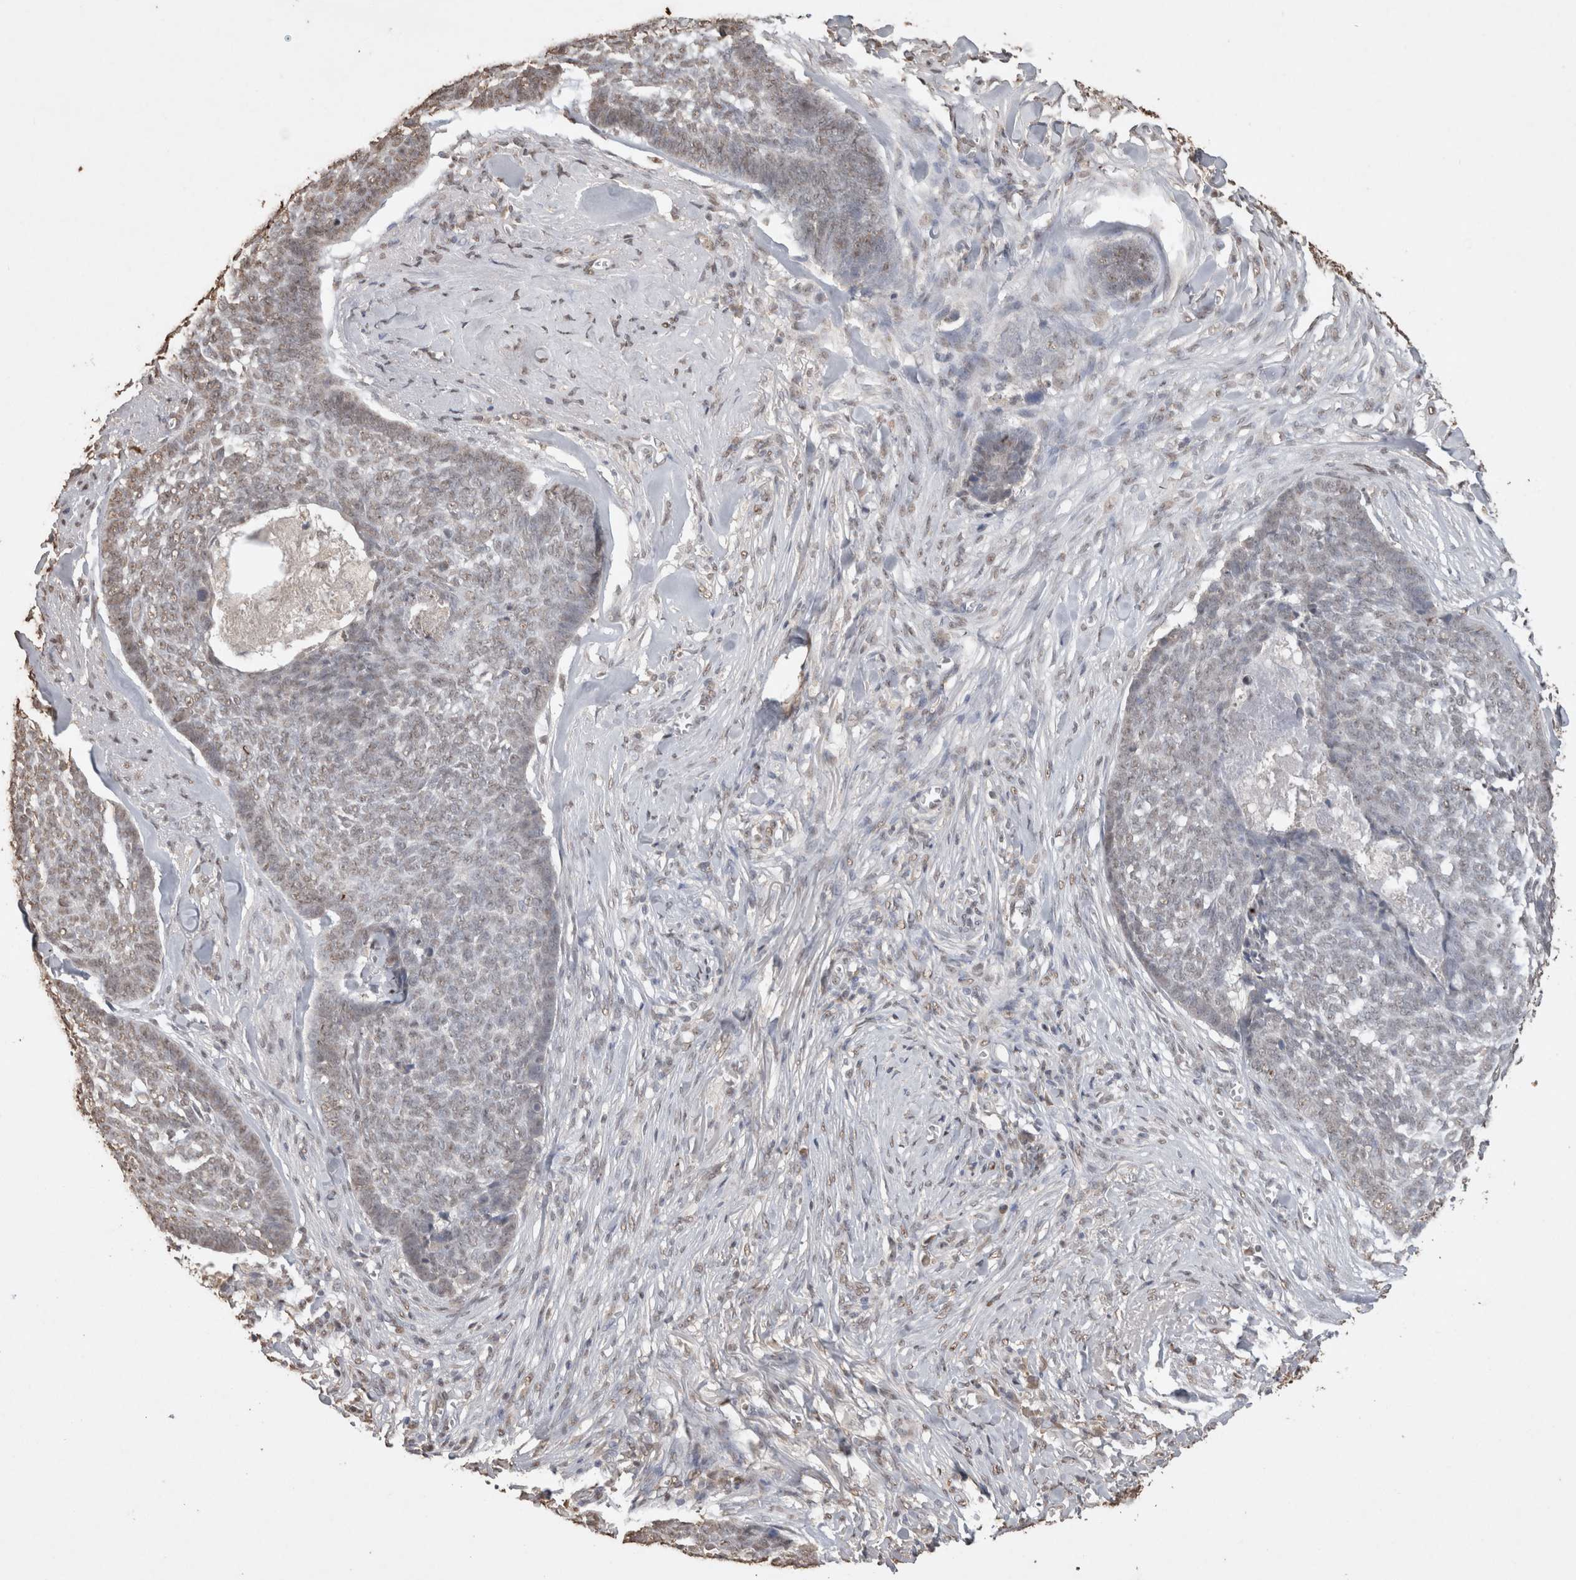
{"staining": {"intensity": "weak", "quantity": "<25%", "location": "nuclear"}, "tissue": "skin cancer", "cell_type": "Tumor cells", "image_type": "cancer", "snomed": [{"axis": "morphology", "description": "Basal cell carcinoma"}, {"axis": "topography", "description": "Skin"}], "caption": "The immunohistochemistry (IHC) image has no significant staining in tumor cells of skin basal cell carcinoma tissue.", "gene": "MLX", "patient": {"sex": "male", "age": 84}}